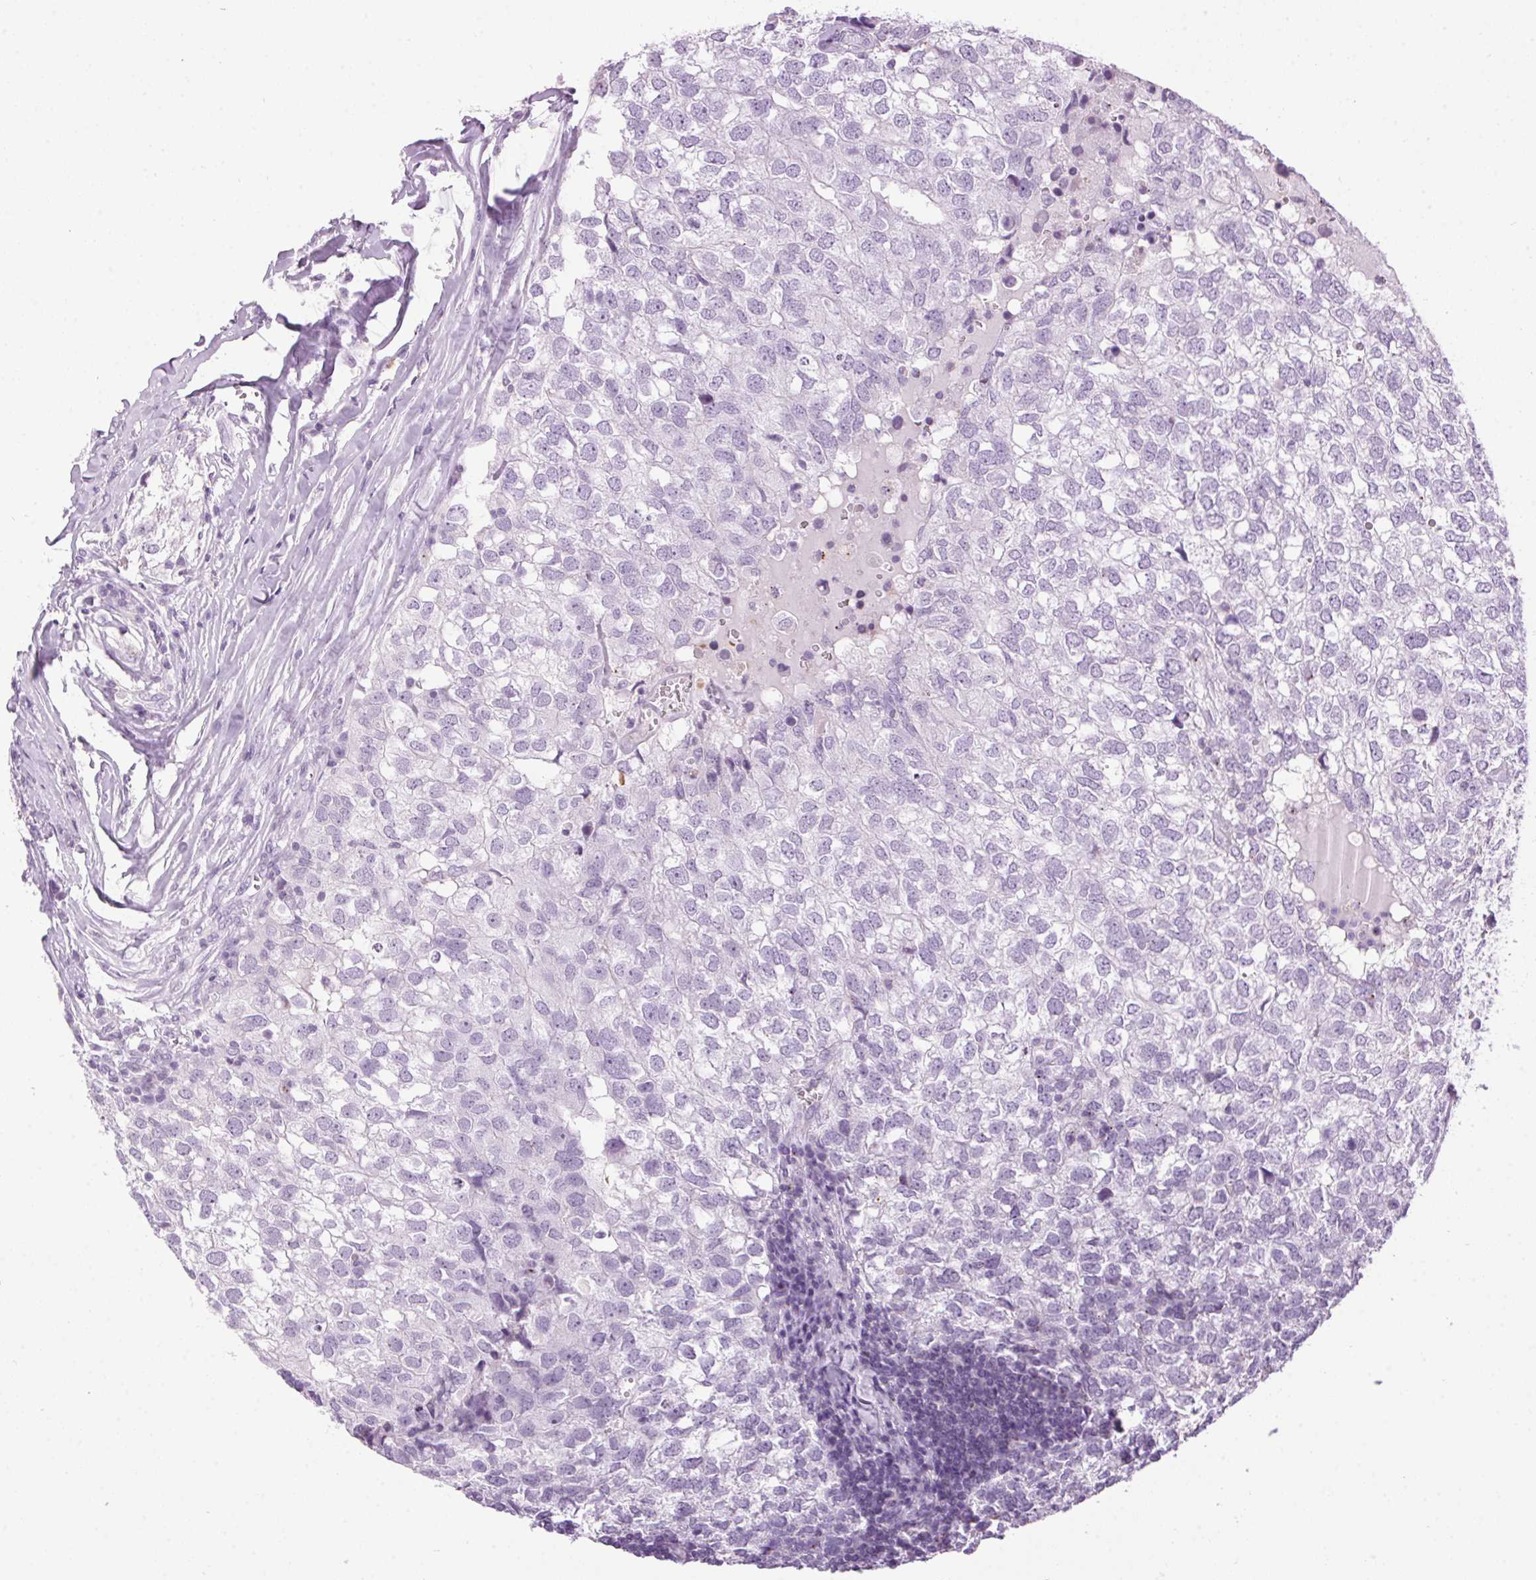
{"staining": {"intensity": "negative", "quantity": "none", "location": "none"}, "tissue": "breast cancer", "cell_type": "Tumor cells", "image_type": "cancer", "snomed": [{"axis": "morphology", "description": "Duct carcinoma"}, {"axis": "topography", "description": "Breast"}], "caption": "Breast cancer was stained to show a protein in brown. There is no significant expression in tumor cells. (DAB immunohistochemistry (IHC) visualized using brightfield microscopy, high magnification).", "gene": "TMEM88B", "patient": {"sex": "female", "age": 30}}